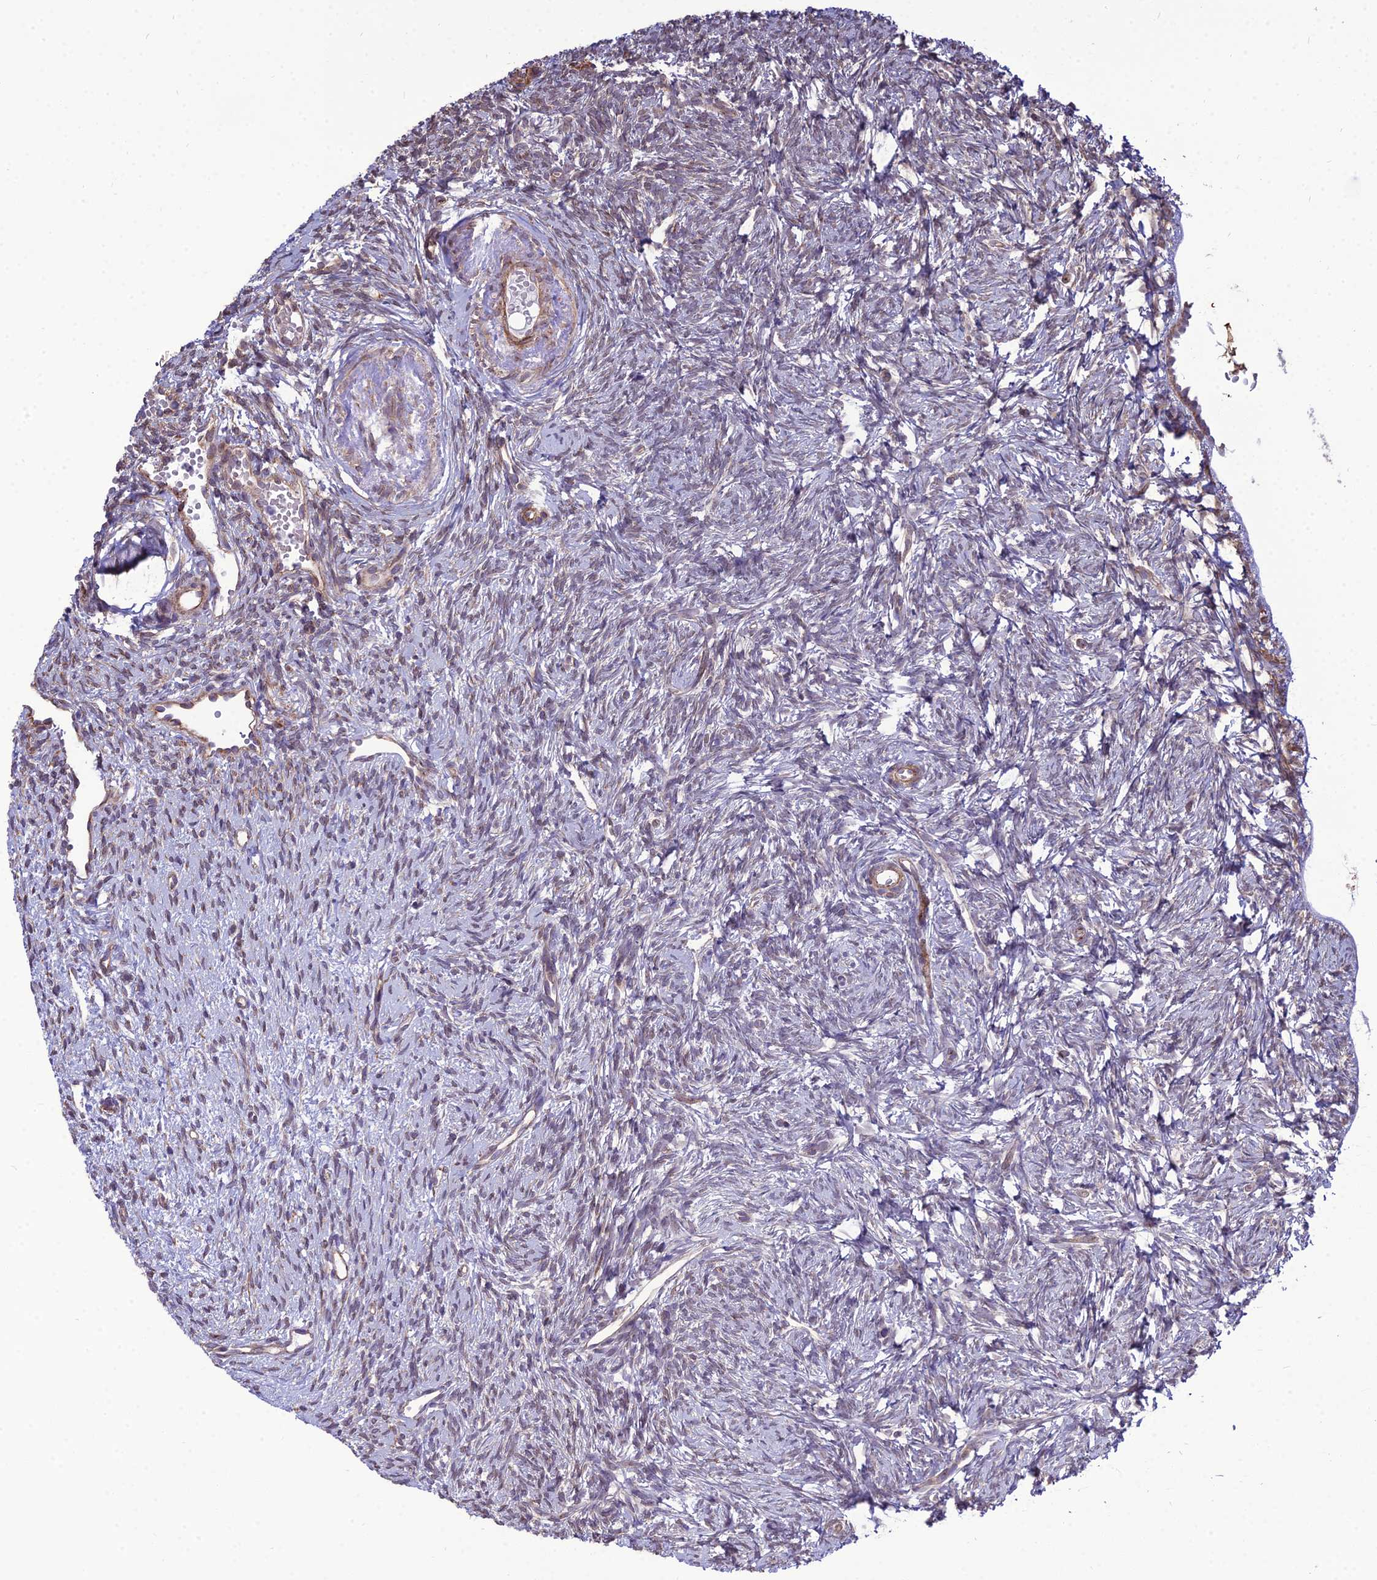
{"staining": {"intensity": "moderate", "quantity": "<25%", "location": "cytoplasmic/membranous"}, "tissue": "ovary", "cell_type": "Ovarian stroma cells", "image_type": "normal", "snomed": [{"axis": "morphology", "description": "Normal tissue, NOS"}, {"axis": "topography", "description": "Ovary"}], "caption": "Ovary stained with IHC displays moderate cytoplasmic/membranous expression in approximately <25% of ovarian stroma cells. The protein of interest is stained brown, and the nuclei are stained in blue (DAB IHC with brightfield microscopy, high magnification).", "gene": "TSPYL2", "patient": {"sex": "female", "age": 51}}